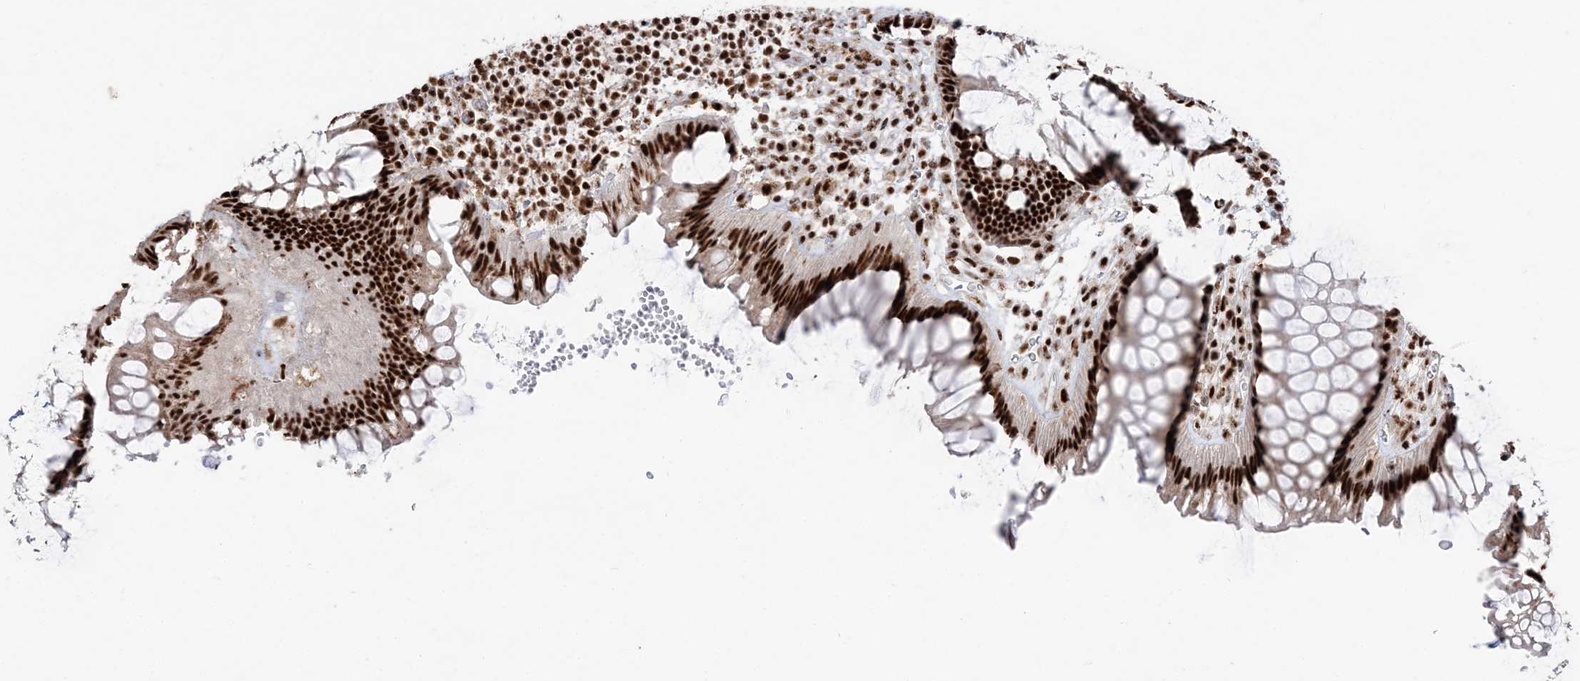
{"staining": {"intensity": "strong", "quantity": ">75%", "location": "nuclear"}, "tissue": "rectum", "cell_type": "Glandular cells", "image_type": "normal", "snomed": [{"axis": "morphology", "description": "Normal tissue, NOS"}, {"axis": "topography", "description": "Rectum"}], "caption": "This histopathology image displays benign rectum stained with immunohistochemistry to label a protein in brown. The nuclear of glandular cells show strong positivity for the protein. Nuclei are counter-stained blue.", "gene": "RBM17", "patient": {"sex": "male", "age": 51}}